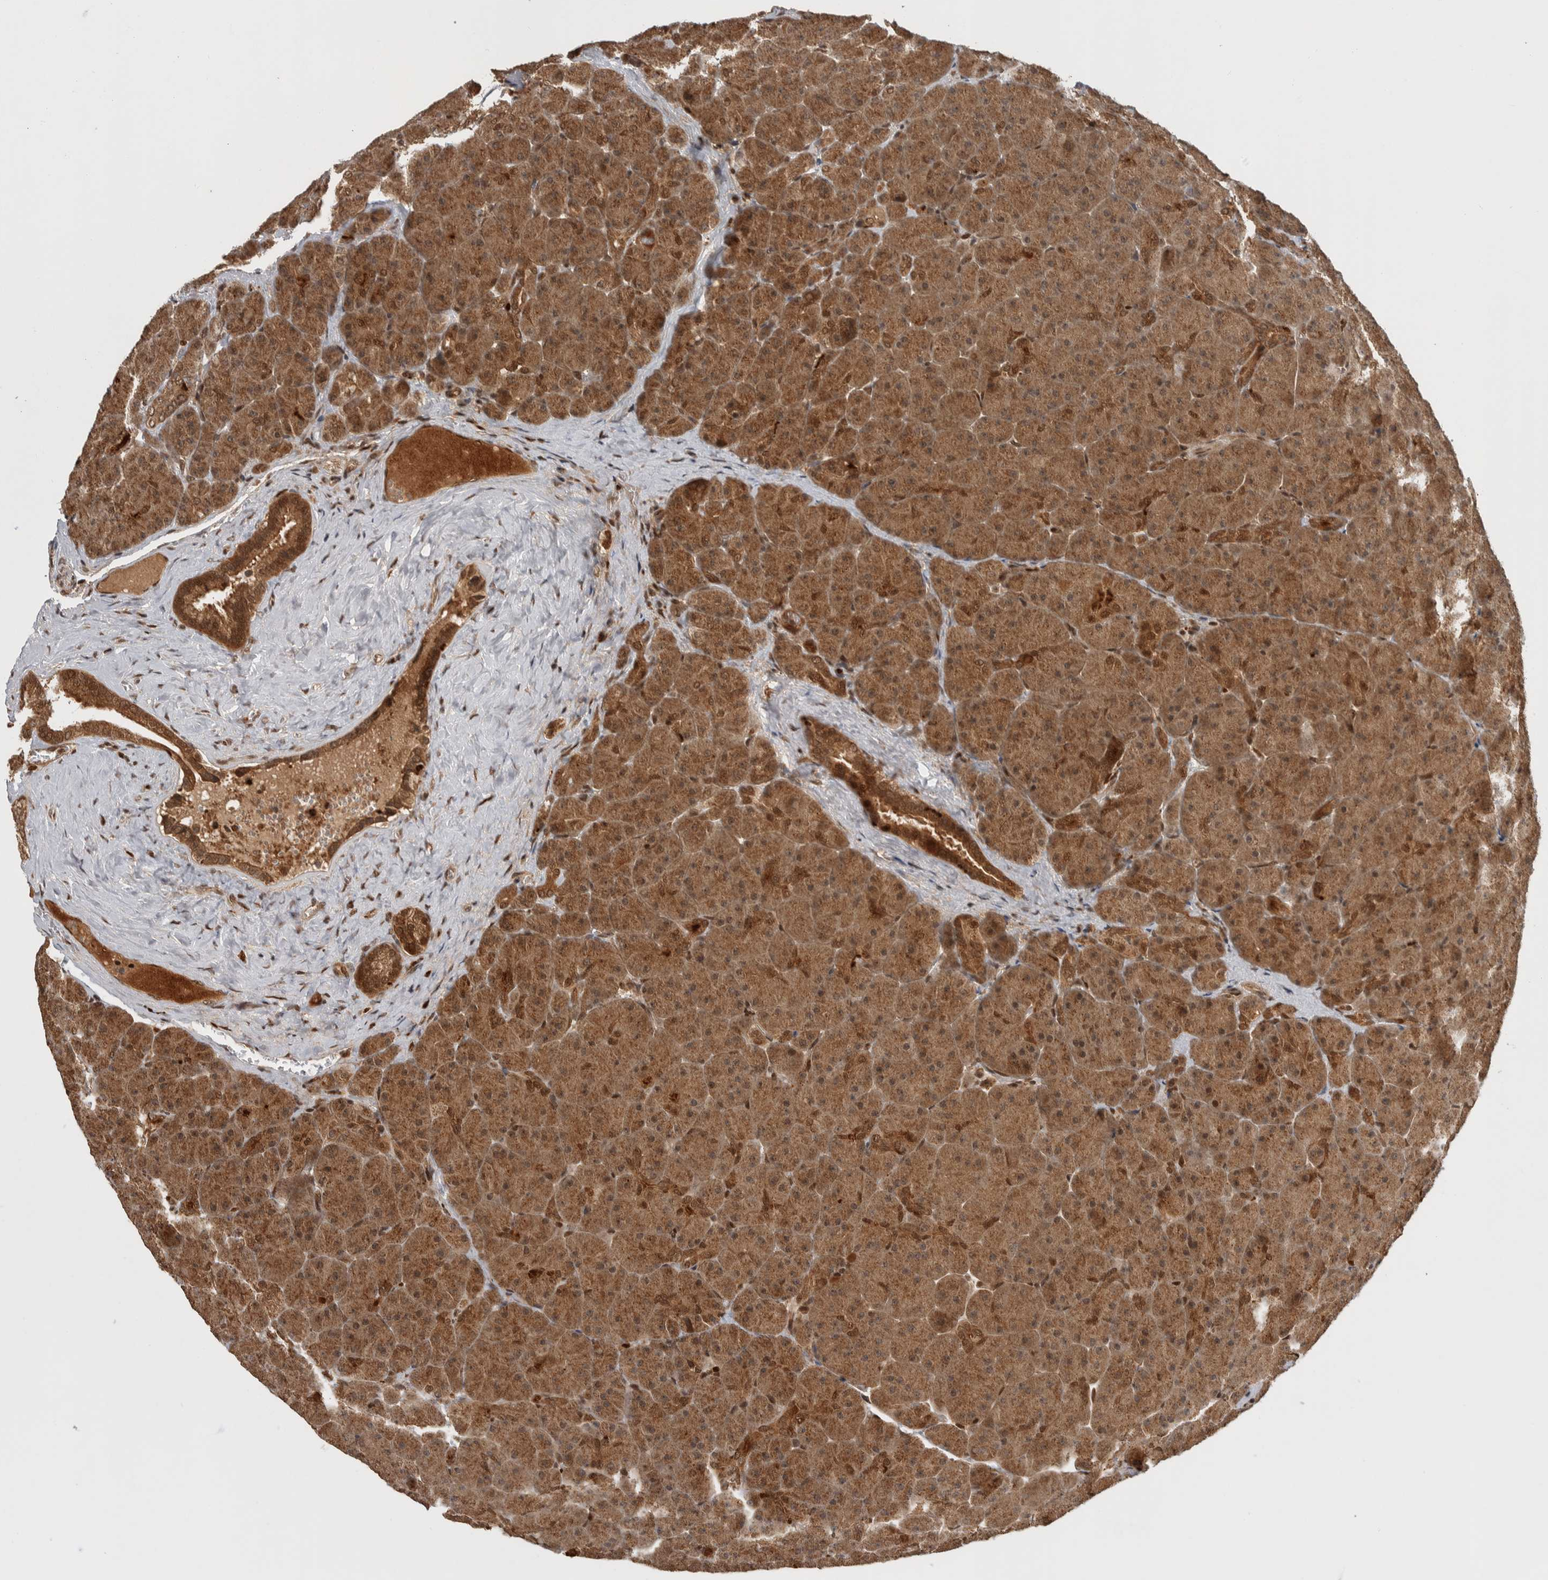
{"staining": {"intensity": "moderate", "quantity": ">75%", "location": "cytoplasmic/membranous,nuclear"}, "tissue": "pancreas", "cell_type": "Exocrine glandular cells", "image_type": "normal", "snomed": [{"axis": "morphology", "description": "Normal tissue, NOS"}, {"axis": "topography", "description": "Pancreas"}], "caption": "About >75% of exocrine glandular cells in benign human pancreas demonstrate moderate cytoplasmic/membranous,nuclear protein staining as visualized by brown immunohistochemical staining.", "gene": "RPS6KA4", "patient": {"sex": "male", "age": 66}}